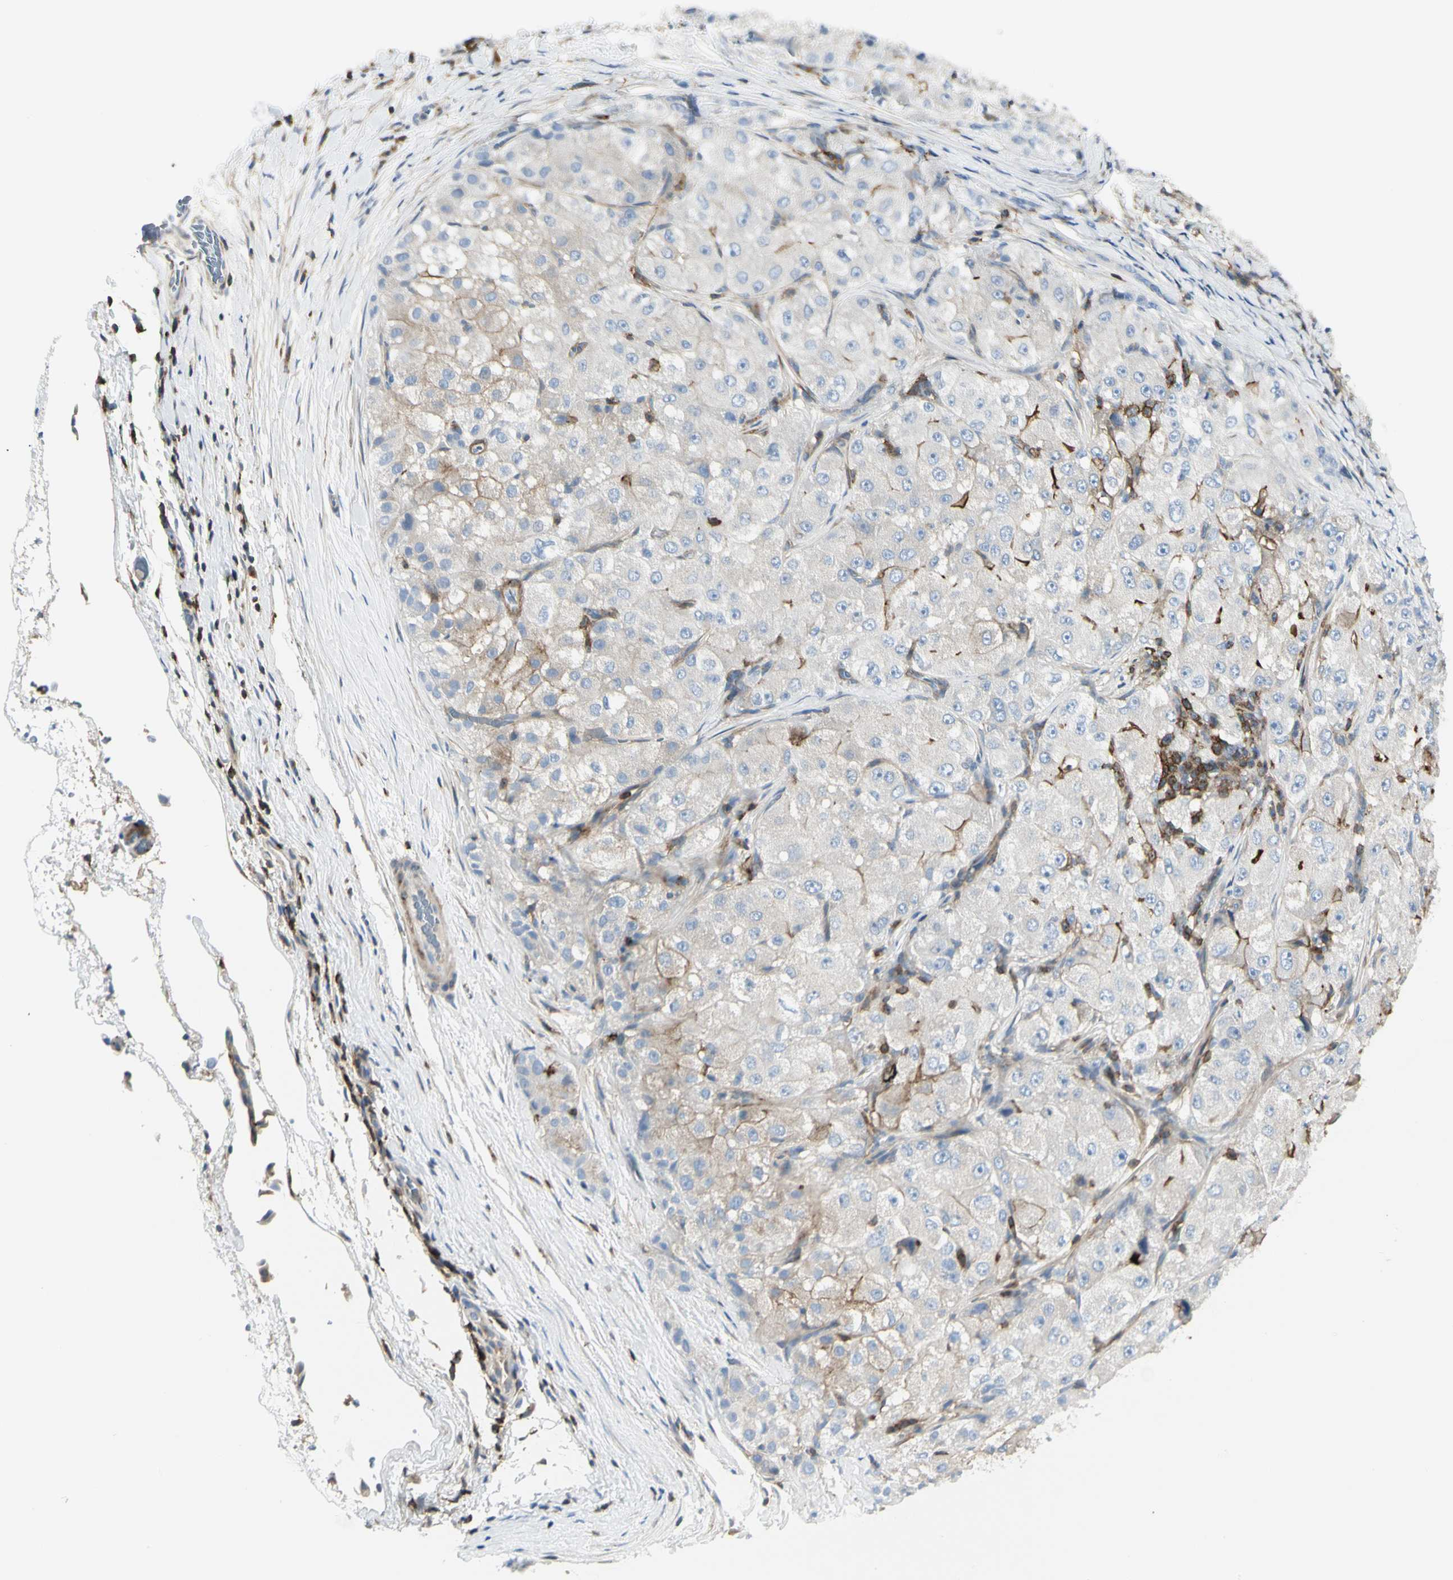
{"staining": {"intensity": "weak", "quantity": "<25%", "location": "cytoplasmic/membranous"}, "tissue": "liver cancer", "cell_type": "Tumor cells", "image_type": "cancer", "snomed": [{"axis": "morphology", "description": "Carcinoma, Hepatocellular, NOS"}, {"axis": "topography", "description": "Liver"}], "caption": "Photomicrograph shows no significant protein expression in tumor cells of liver hepatocellular carcinoma. (DAB IHC, high magnification).", "gene": "CLEC2B", "patient": {"sex": "male", "age": 80}}